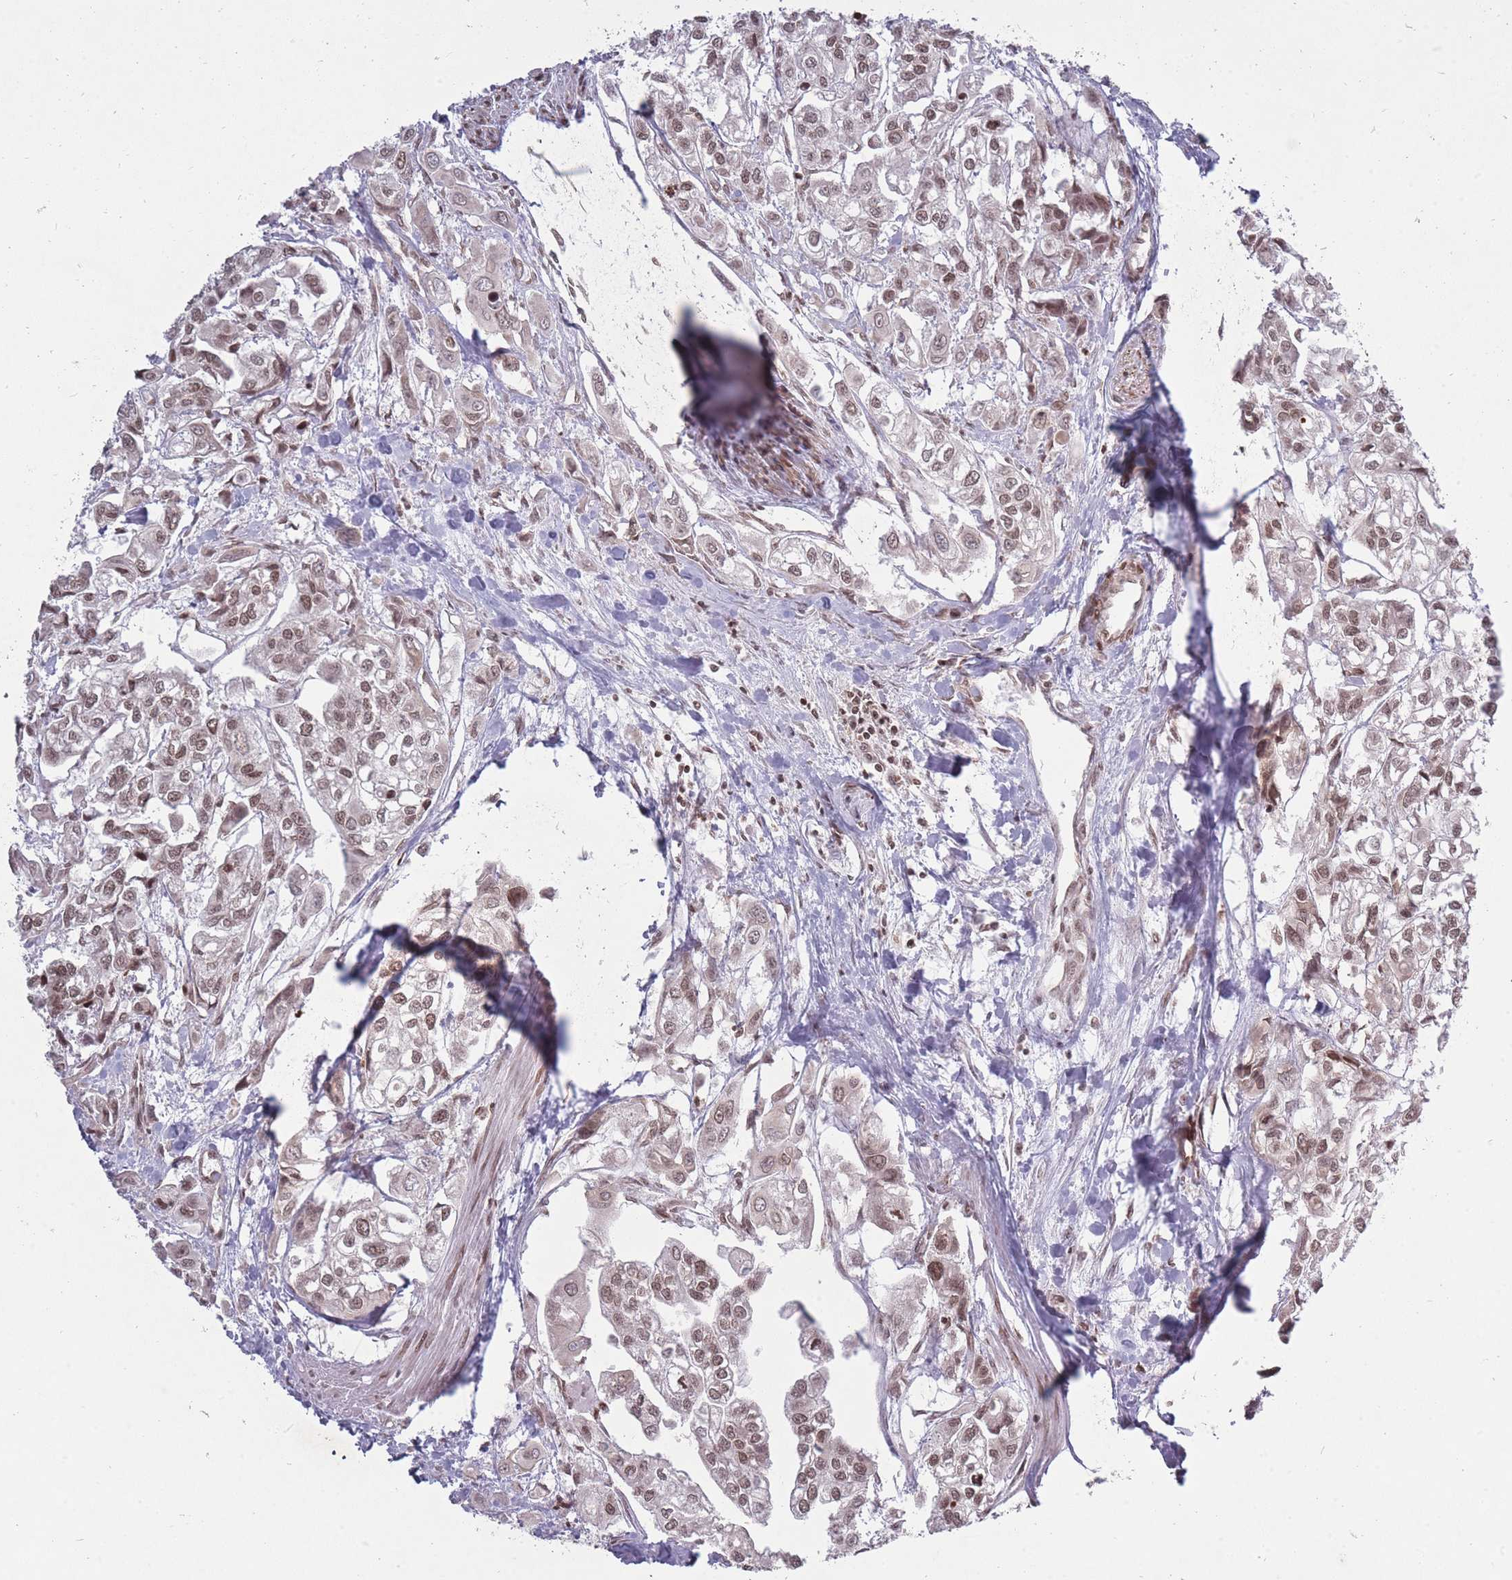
{"staining": {"intensity": "weak", "quantity": ">75%", "location": "nuclear"}, "tissue": "urothelial cancer", "cell_type": "Tumor cells", "image_type": "cancer", "snomed": [{"axis": "morphology", "description": "Urothelial carcinoma, High grade"}, {"axis": "topography", "description": "Urinary bladder"}], "caption": "Protein staining exhibits weak nuclear staining in about >75% of tumor cells in urothelial cancer. The protein is stained brown, and the nuclei are stained in blue (DAB (3,3'-diaminobenzidine) IHC with brightfield microscopy, high magnification).", "gene": "TMC6", "patient": {"sex": "male", "age": 67}}